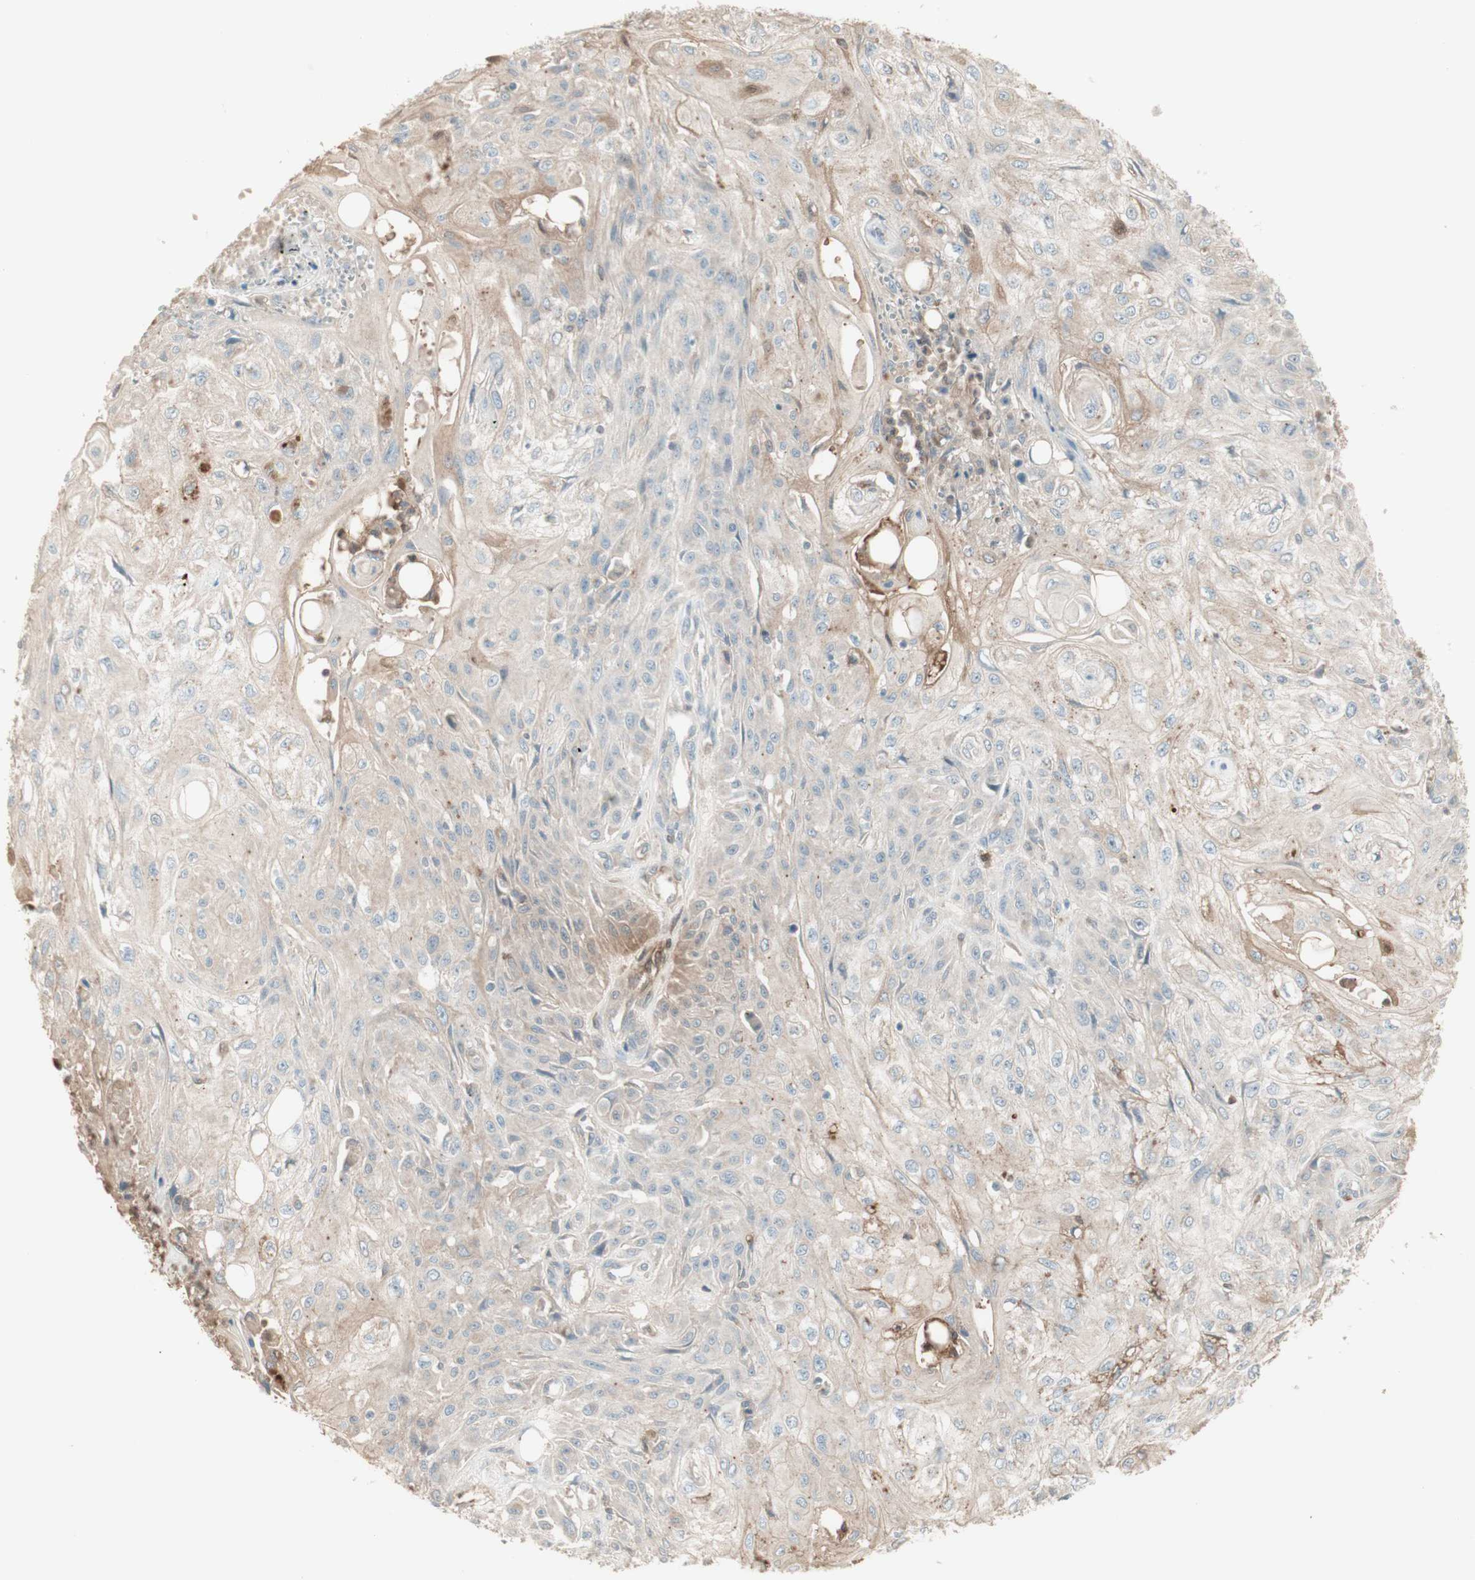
{"staining": {"intensity": "negative", "quantity": "none", "location": "none"}, "tissue": "skin cancer", "cell_type": "Tumor cells", "image_type": "cancer", "snomed": [{"axis": "morphology", "description": "Squamous cell carcinoma, NOS"}, {"axis": "topography", "description": "Skin"}], "caption": "This is a micrograph of immunohistochemistry staining of skin cancer, which shows no staining in tumor cells. The staining was performed using DAB (3,3'-diaminobenzidine) to visualize the protein expression in brown, while the nuclei were stained in blue with hematoxylin (Magnification: 20x).", "gene": "IFNG", "patient": {"sex": "male", "age": 75}}